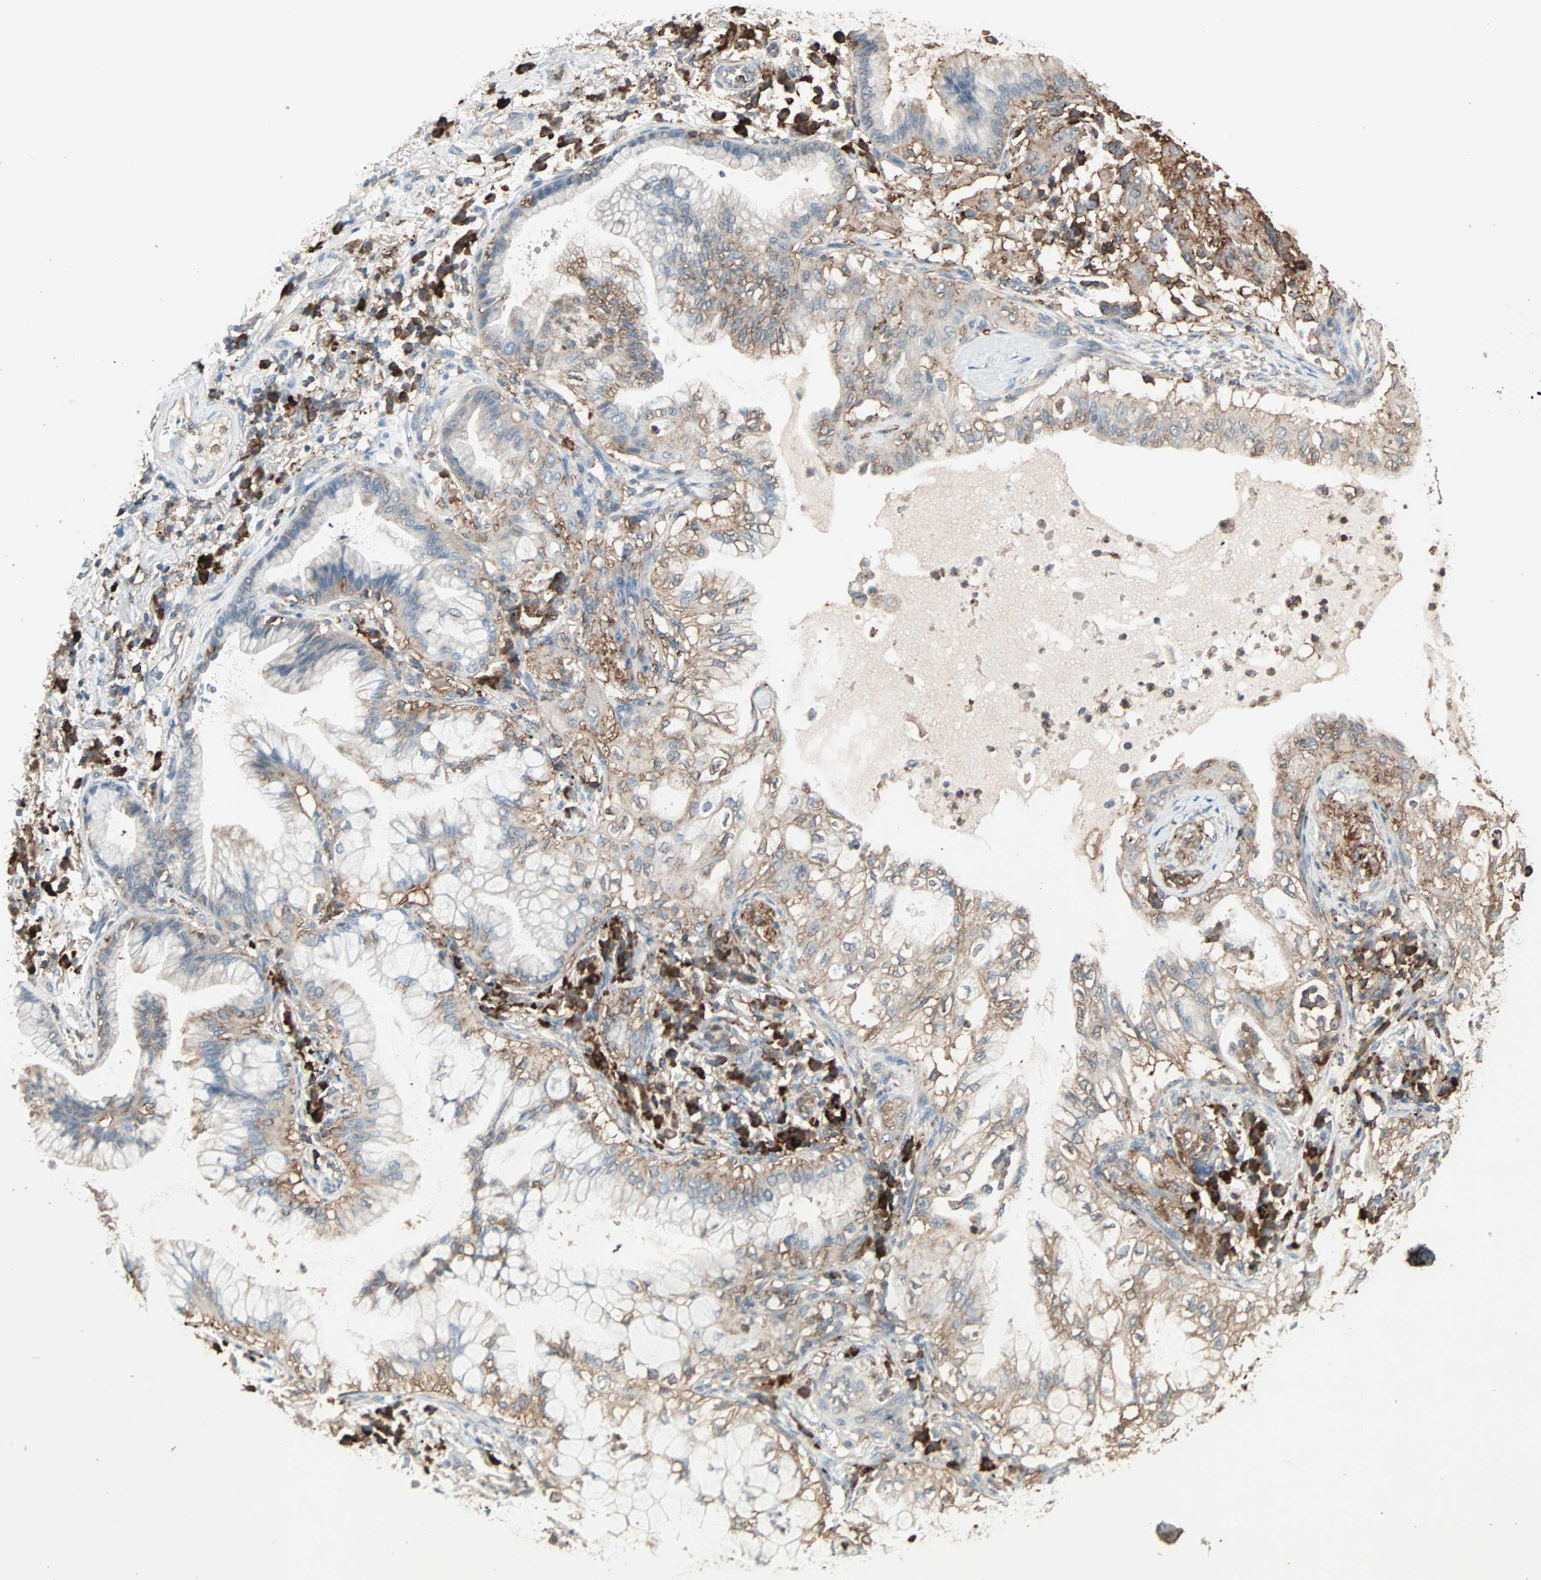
{"staining": {"intensity": "moderate", "quantity": "25%-75%", "location": "cytoplasmic/membranous"}, "tissue": "lung cancer", "cell_type": "Tumor cells", "image_type": "cancer", "snomed": [{"axis": "morphology", "description": "Adenocarcinoma, NOS"}, {"axis": "topography", "description": "Lung"}], "caption": "Adenocarcinoma (lung) was stained to show a protein in brown. There is medium levels of moderate cytoplasmic/membranous positivity in approximately 25%-75% of tumor cells. The staining was performed using DAB to visualize the protein expression in brown, while the nuclei were stained in blue with hematoxylin (Magnification: 20x).", "gene": "MMP3", "patient": {"sex": "female", "age": 70}}